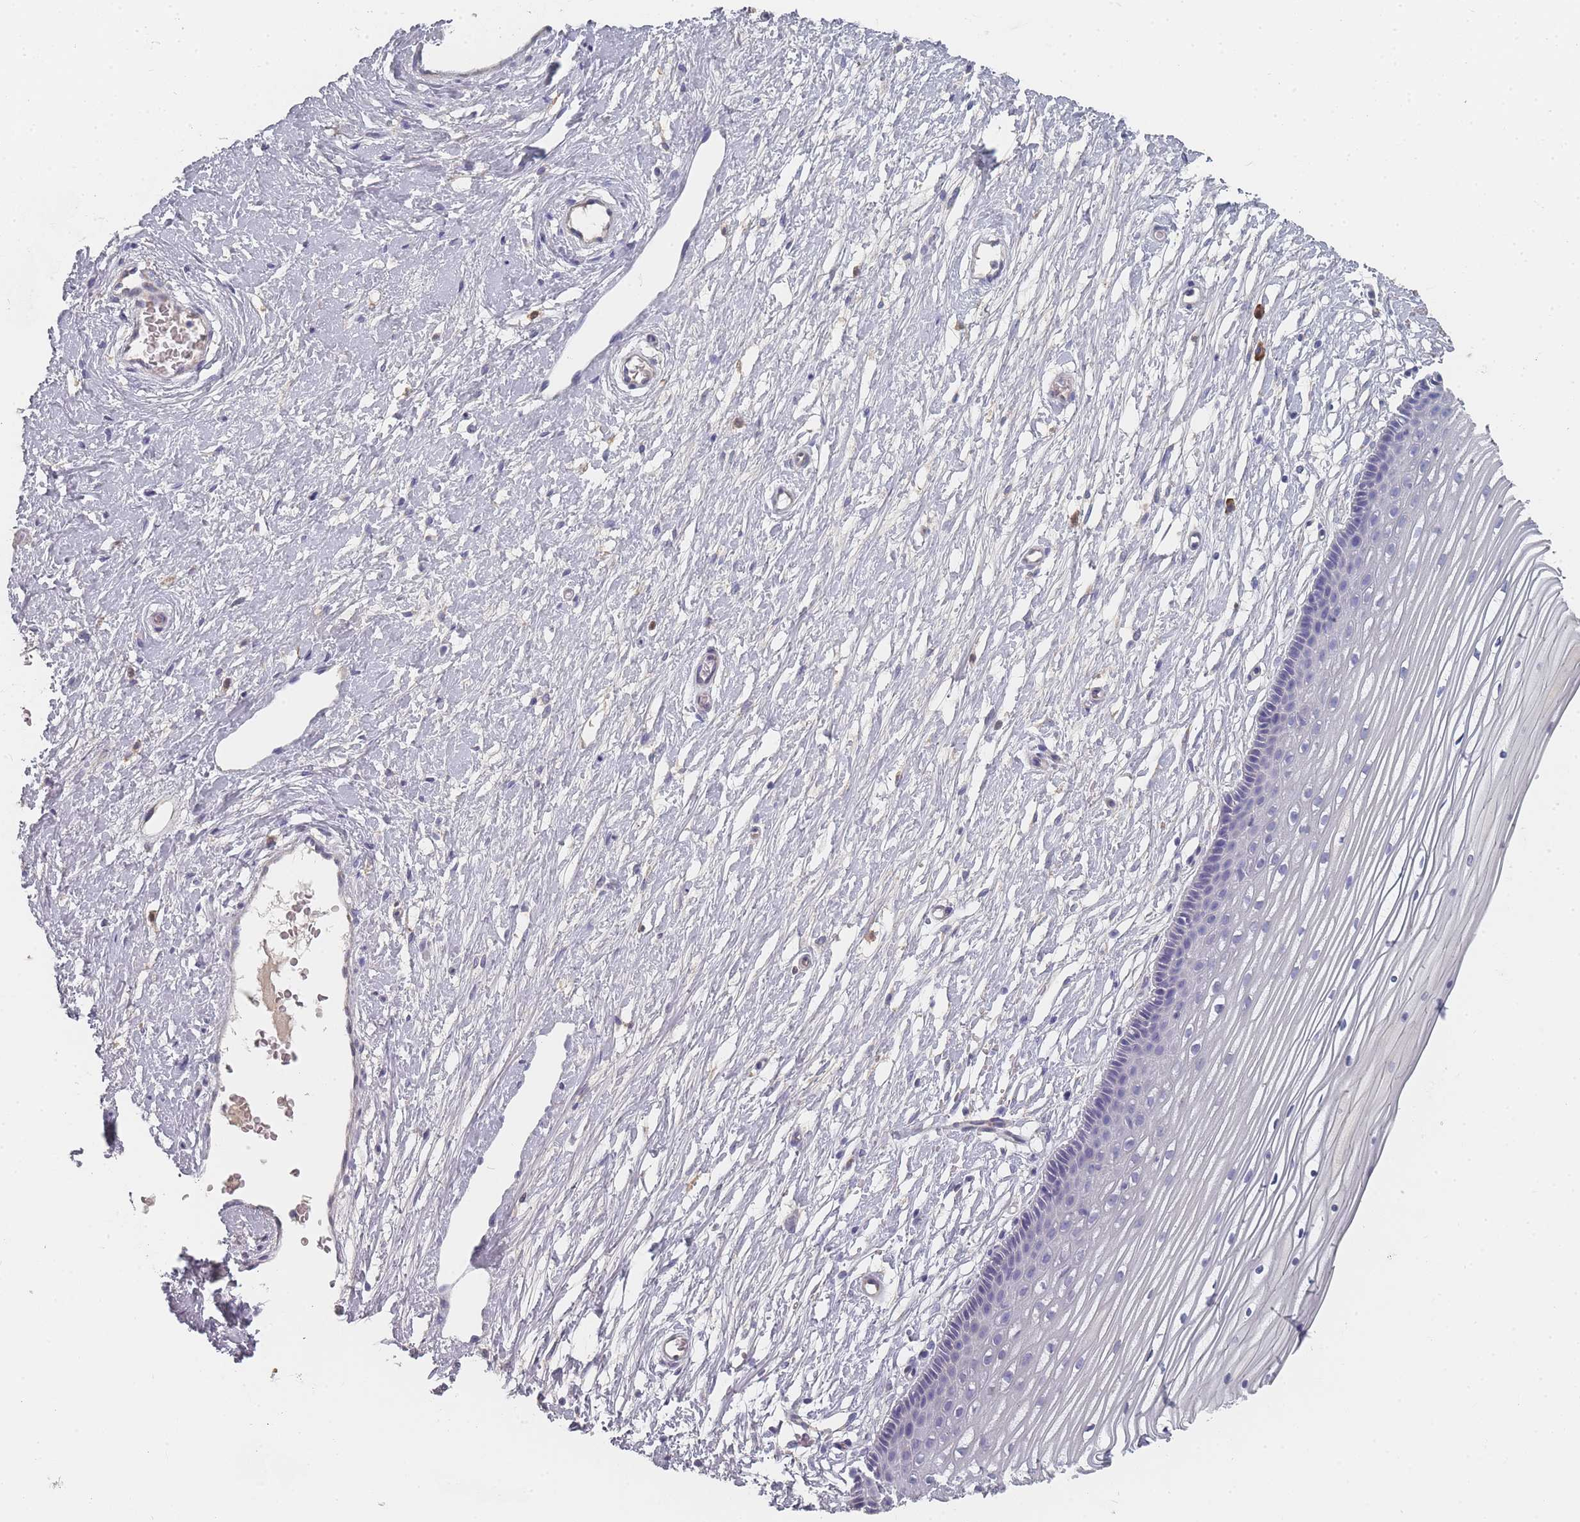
{"staining": {"intensity": "negative", "quantity": "none", "location": "none"}, "tissue": "vagina", "cell_type": "Squamous epithelial cells", "image_type": "normal", "snomed": [{"axis": "morphology", "description": "Normal tissue, NOS"}, {"axis": "topography", "description": "Vagina"}, {"axis": "topography", "description": "Cervix"}], "caption": "Histopathology image shows no protein staining in squamous epithelial cells of benign vagina. Nuclei are stained in blue.", "gene": "SLC35E4", "patient": {"sex": "female", "age": 40}}